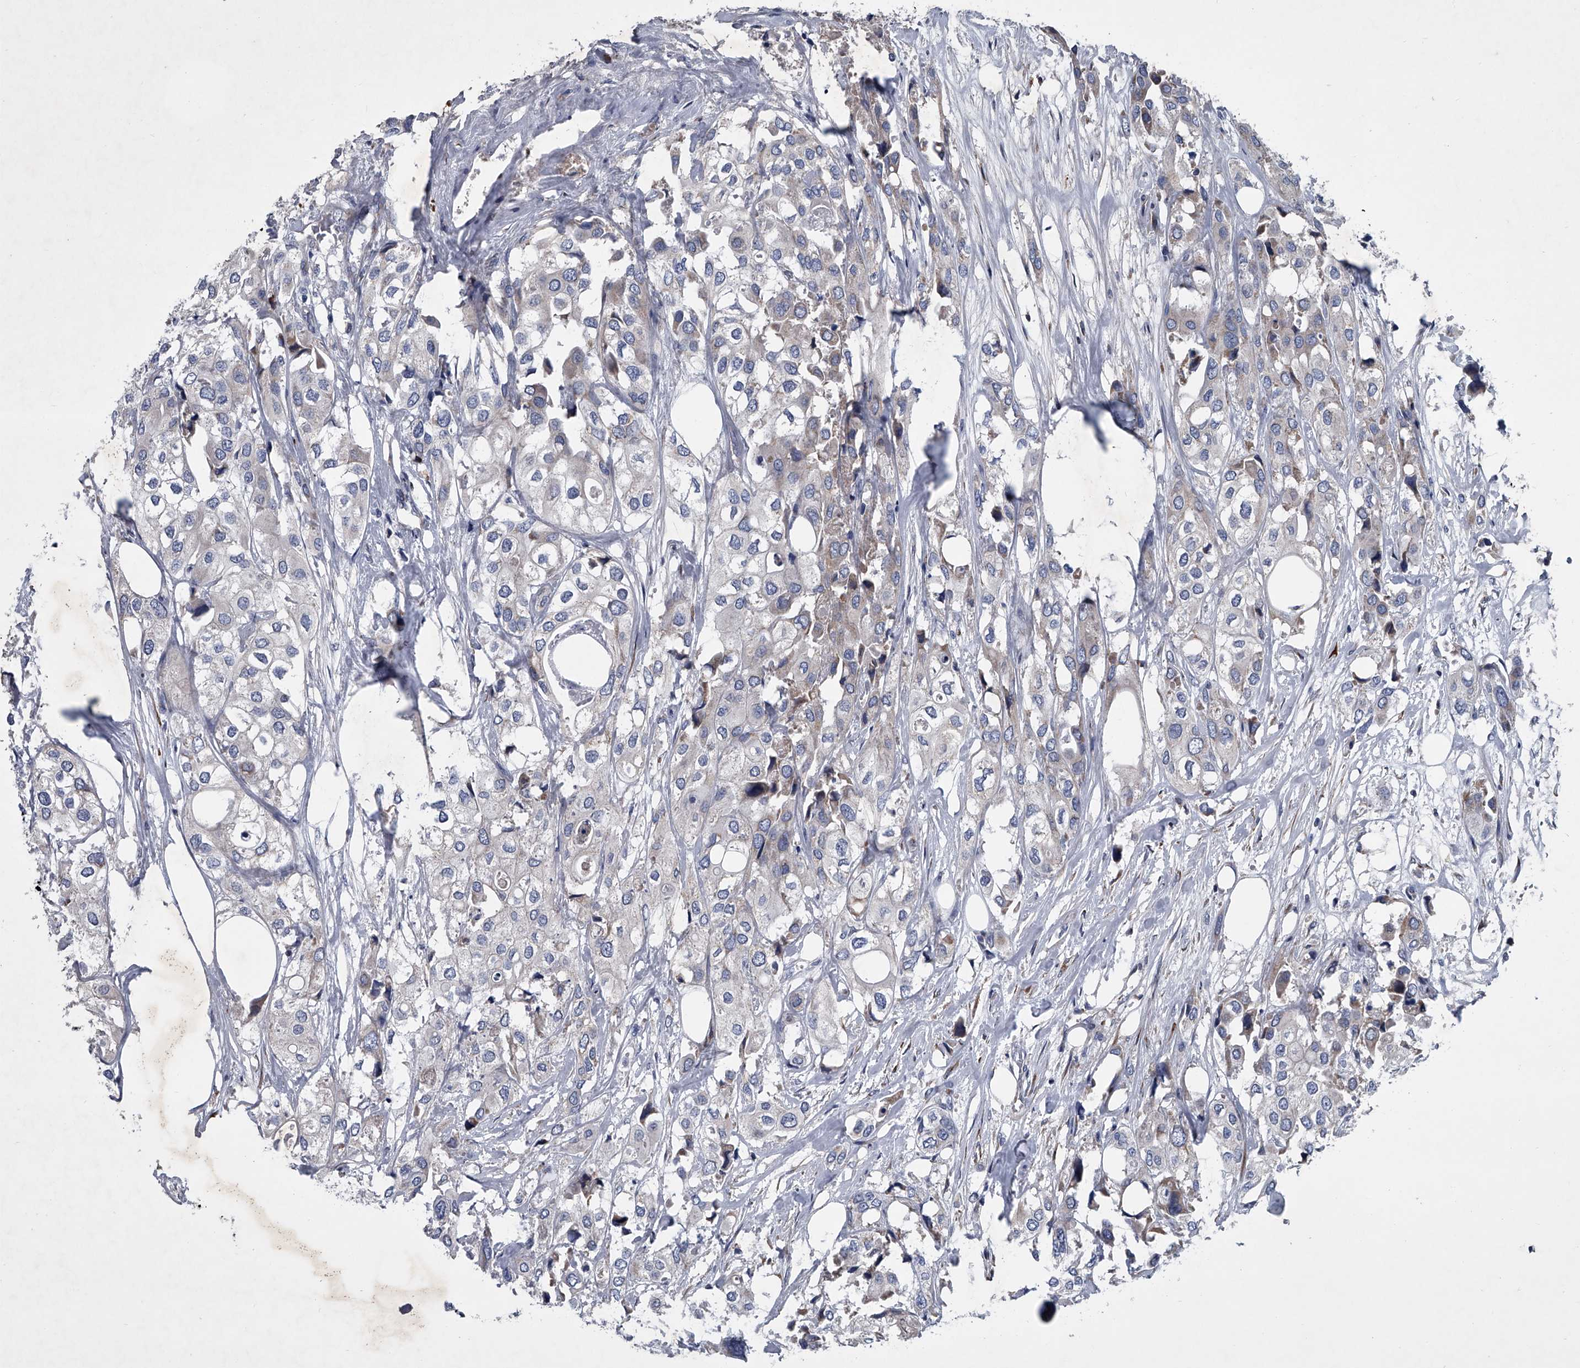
{"staining": {"intensity": "negative", "quantity": "none", "location": "none"}, "tissue": "urothelial cancer", "cell_type": "Tumor cells", "image_type": "cancer", "snomed": [{"axis": "morphology", "description": "Urothelial carcinoma, High grade"}, {"axis": "topography", "description": "Urinary bladder"}], "caption": "Immunohistochemistry (IHC) micrograph of neoplastic tissue: human high-grade urothelial carcinoma stained with DAB reveals no significant protein positivity in tumor cells.", "gene": "ABCG1", "patient": {"sex": "male", "age": 64}}